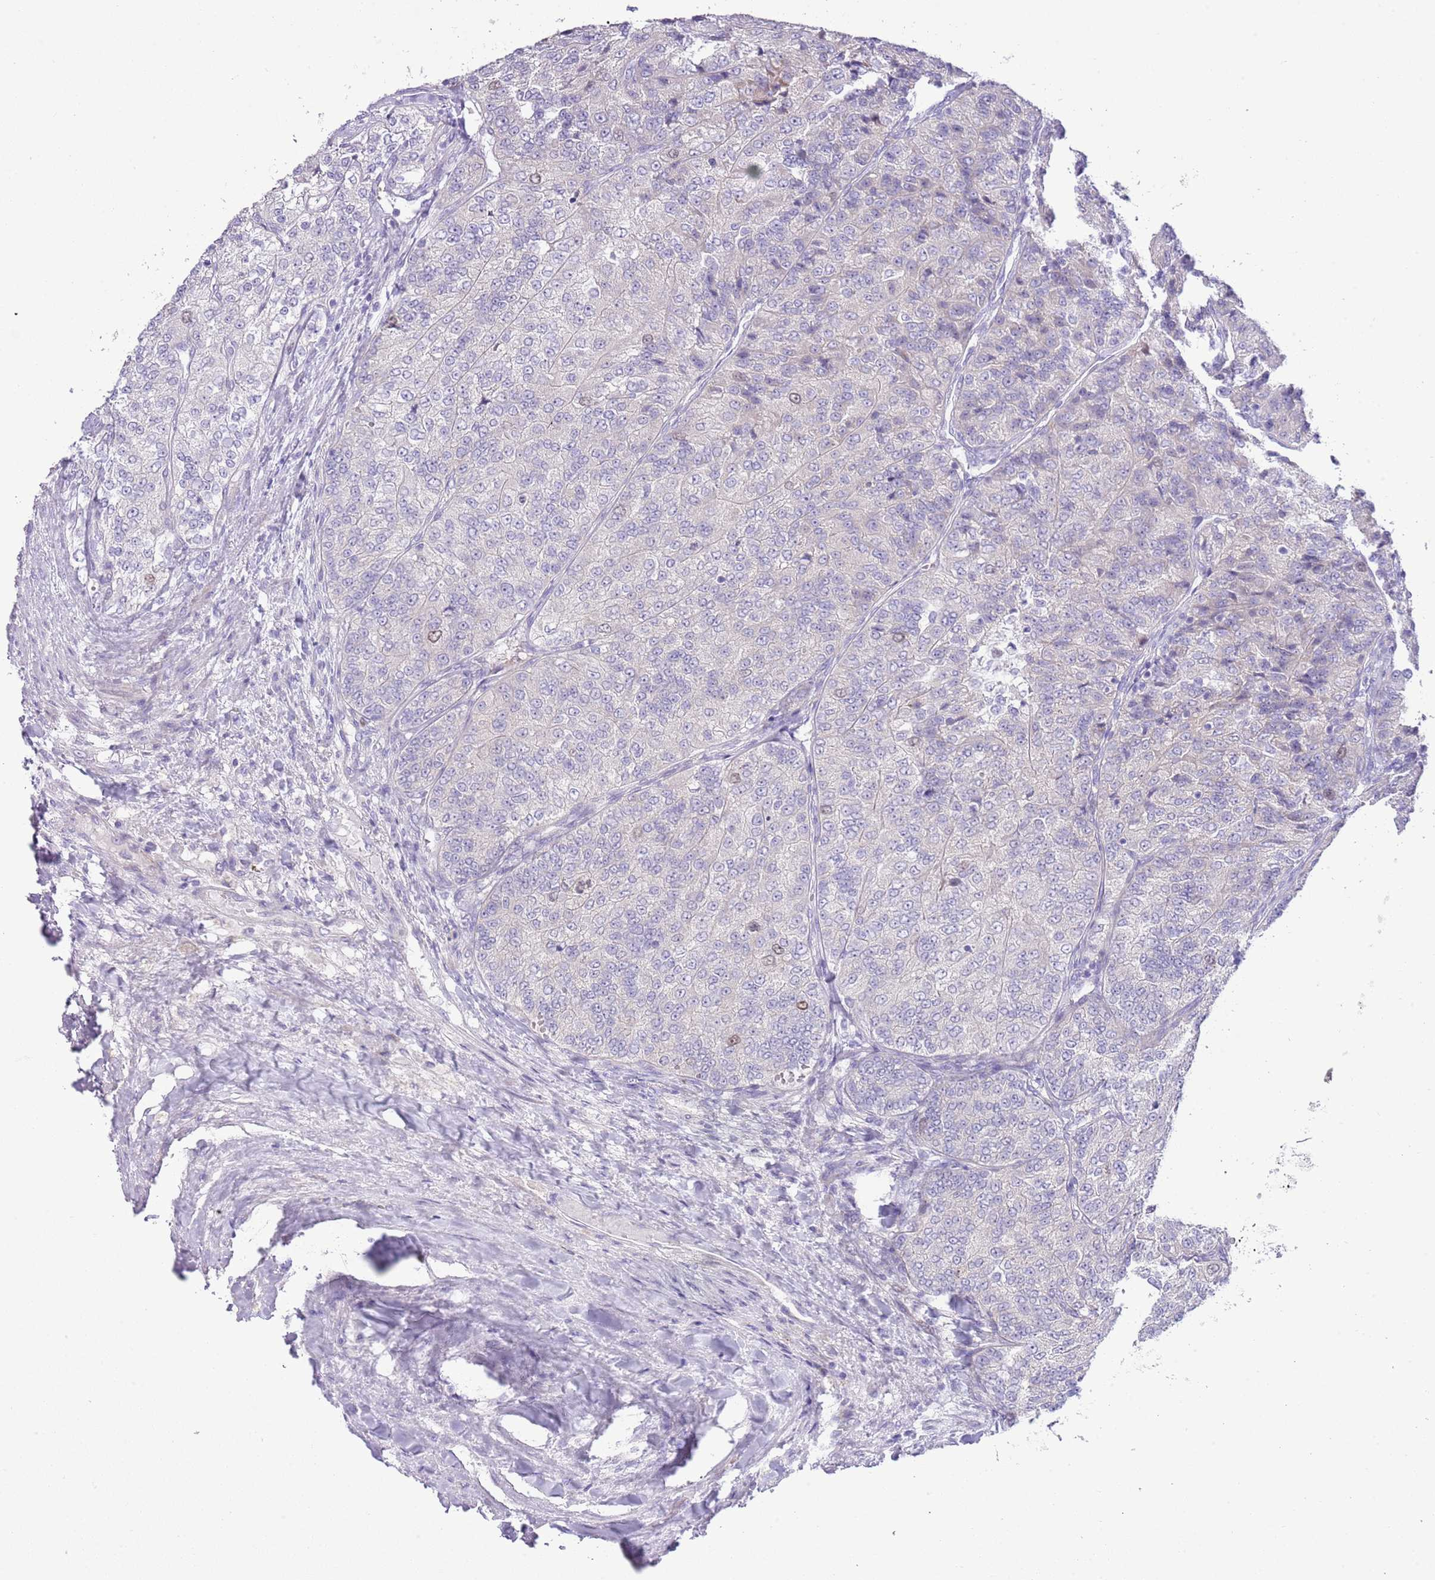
{"staining": {"intensity": "negative", "quantity": "none", "location": "none"}, "tissue": "renal cancer", "cell_type": "Tumor cells", "image_type": "cancer", "snomed": [{"axis": "morphology", "description": "Adenocarcinoma, NOS"}, {"axis": "topography", "description": "Kidney"}], "caption": "Human renal cancer stained for a protein using immunohistochemistry reveals no staining in tumor cells.", "gene": "FBRSL1", "patient": {"sex": "female", "age": 63}}